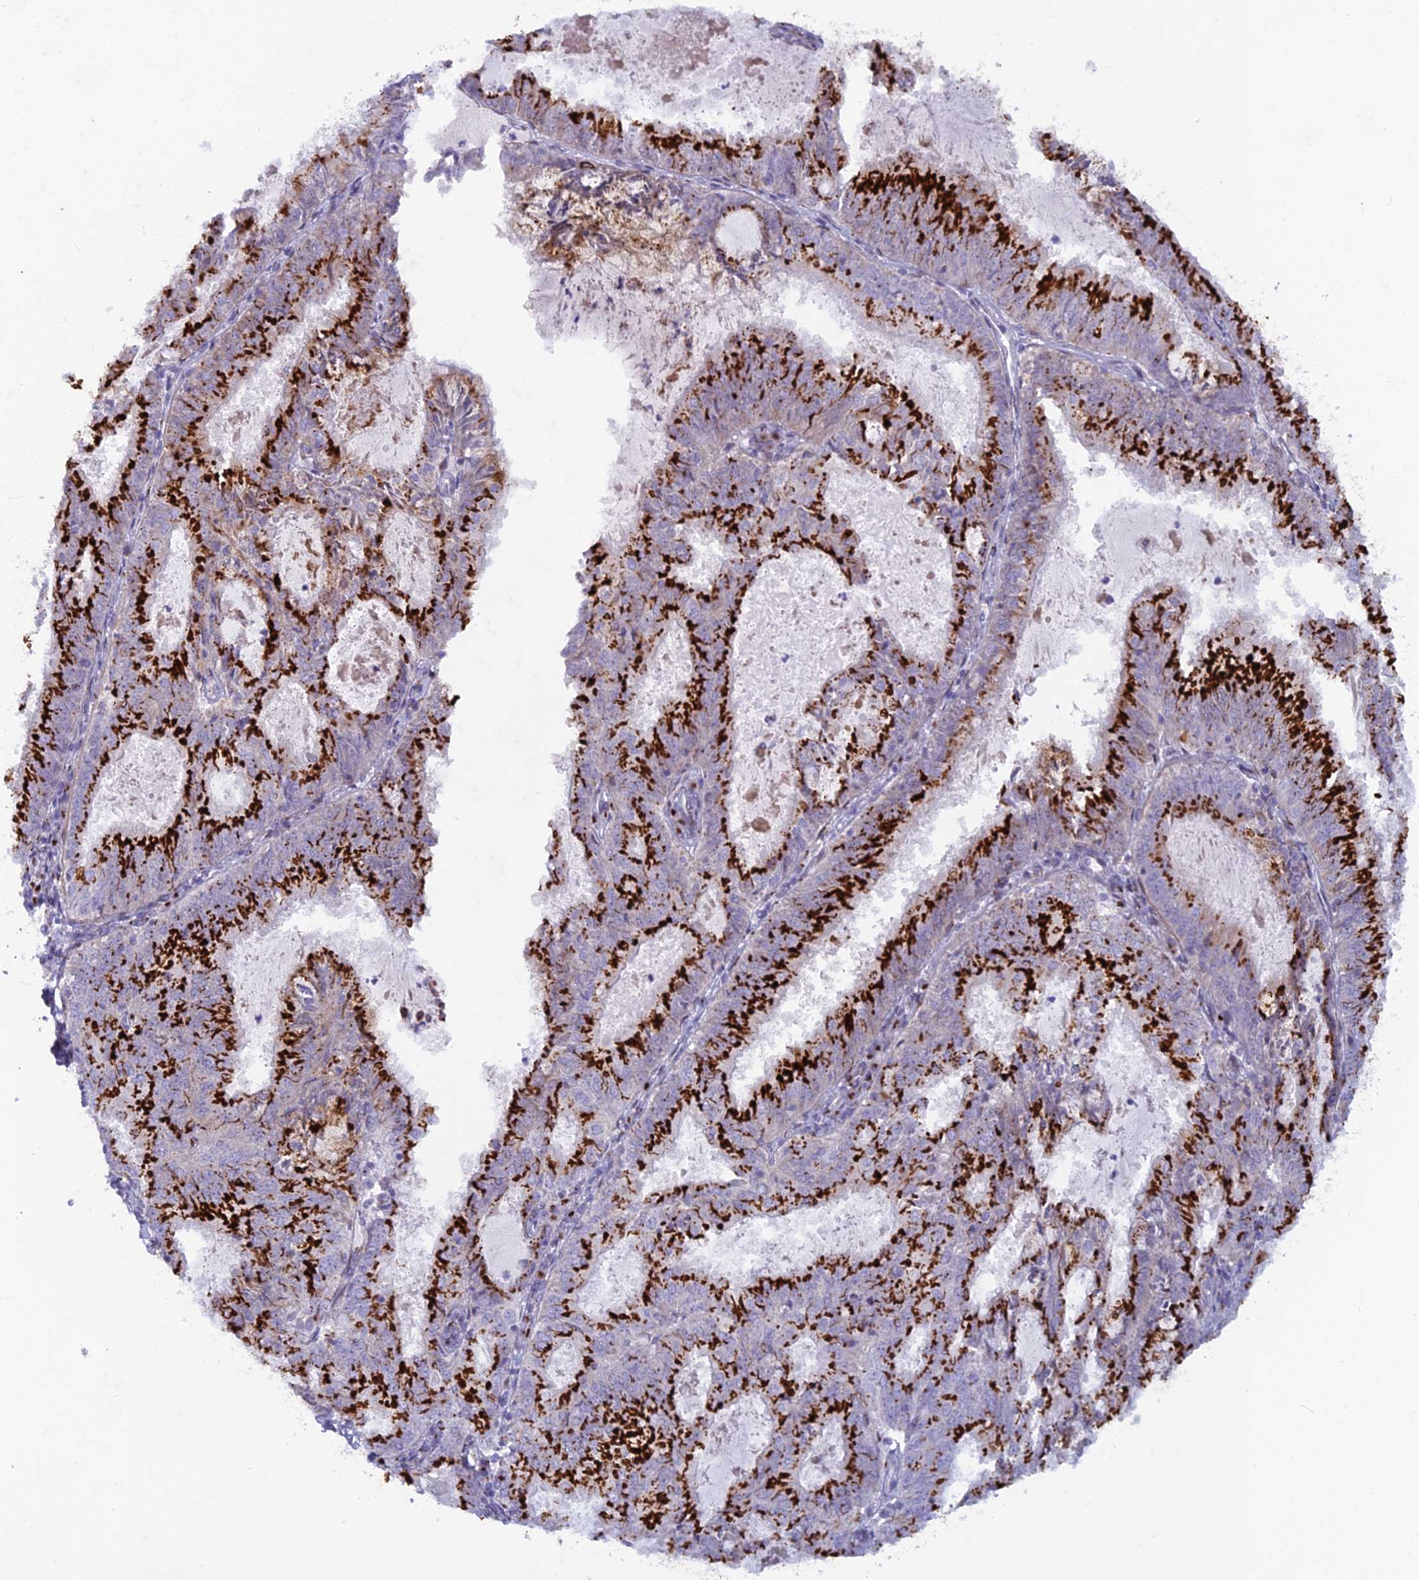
{"staining": {"intensity": "strong", "quantity": ">75%", "location": "cytoplasmic/membranous"}, "tissue": "endometrial cancer", "cell_type": "Tumor cells", "image_type": "cancer", "snomed": [{"axis": "morphology", "description": "Adenocarcinoma, NOS"}, {"axis": "topography", "description": "Endometrium"}], "caption": "Endometrial cancer stained for a protein demonstrates strong cytoplasmic/membranous positivity in tumor cells.", "gene": "FAM3C", "patient": {"sex": "female", "age": 57}}